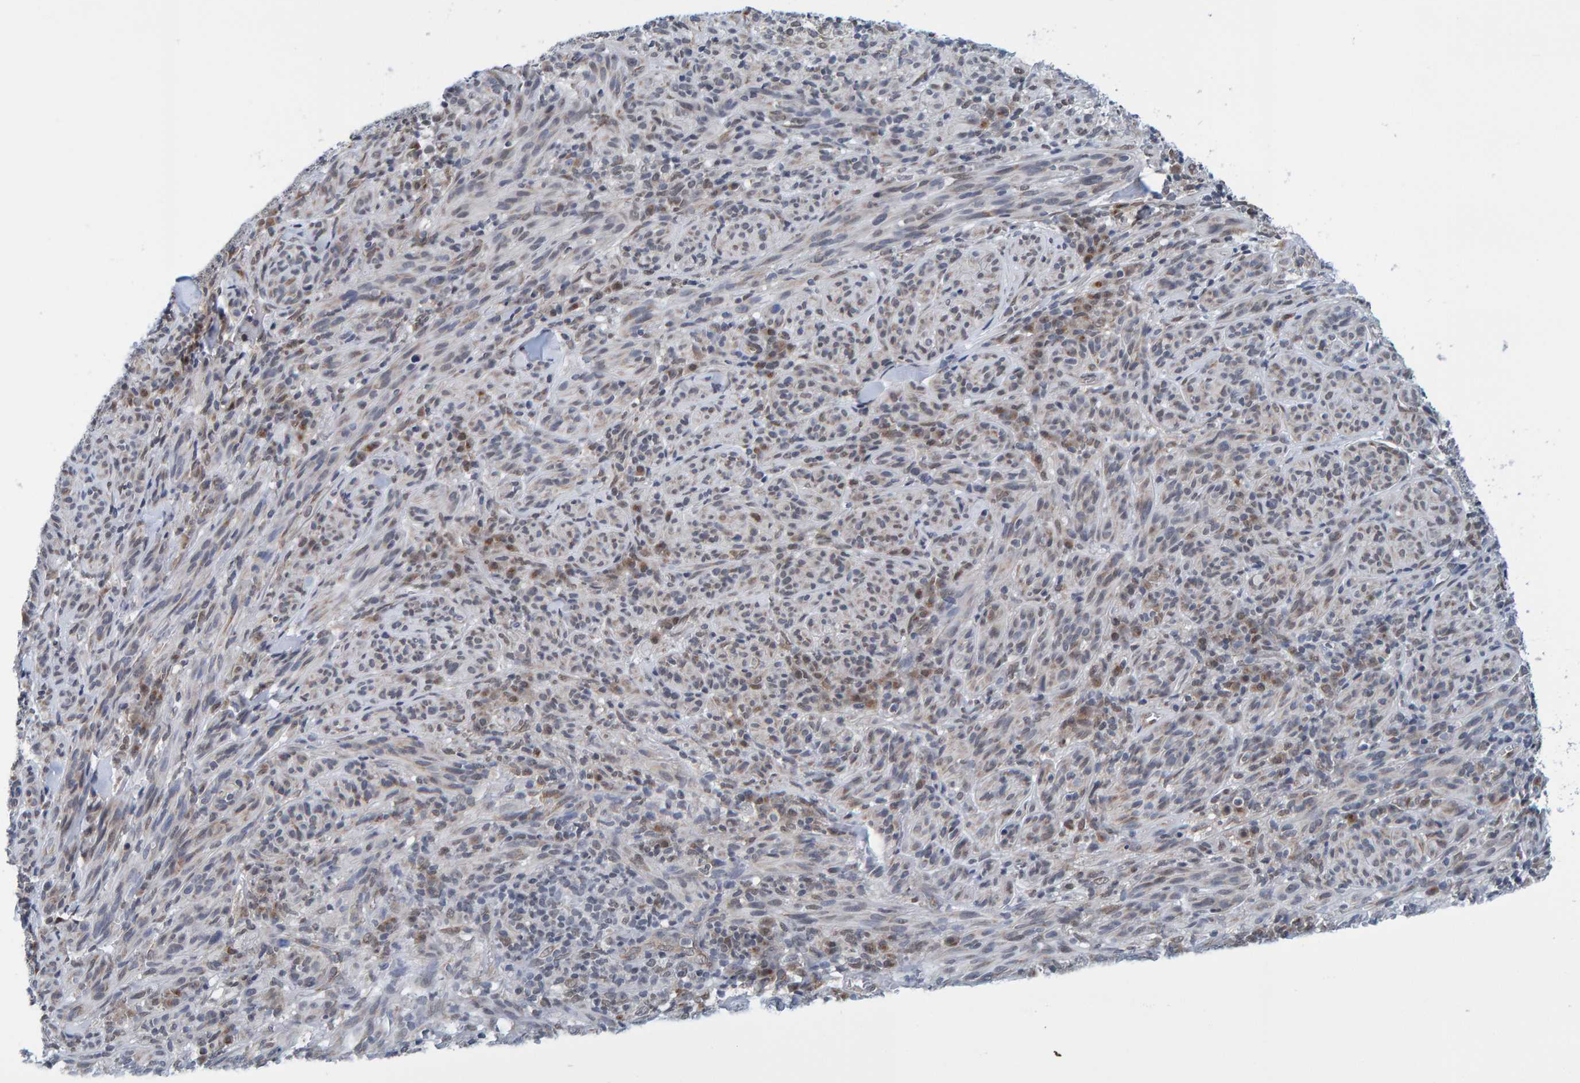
{"staining": {"intensity": "weak", "quantity": "<25%", "location": "cytoplasmic/membranous,nuclear"}, "tissue": "melanoma", "cell_type": "Tumor cells", "image_type": "cancer", "snomed": [{"axis": "morphology", "description": "Malignant melanoma, NOS"}, {"axis": "topography", "description": "Skin of head"}], "caption": "Immunohistochemistry (IHC) of melanoma reveals no positivity in tumor cells. Brightfield microscopy of IHC stained with DAB (brown) and hematoxylin (blue), captured at high magnification.", "gene": "SCRN2", "patient": {"sex": "male", "age": 96}}